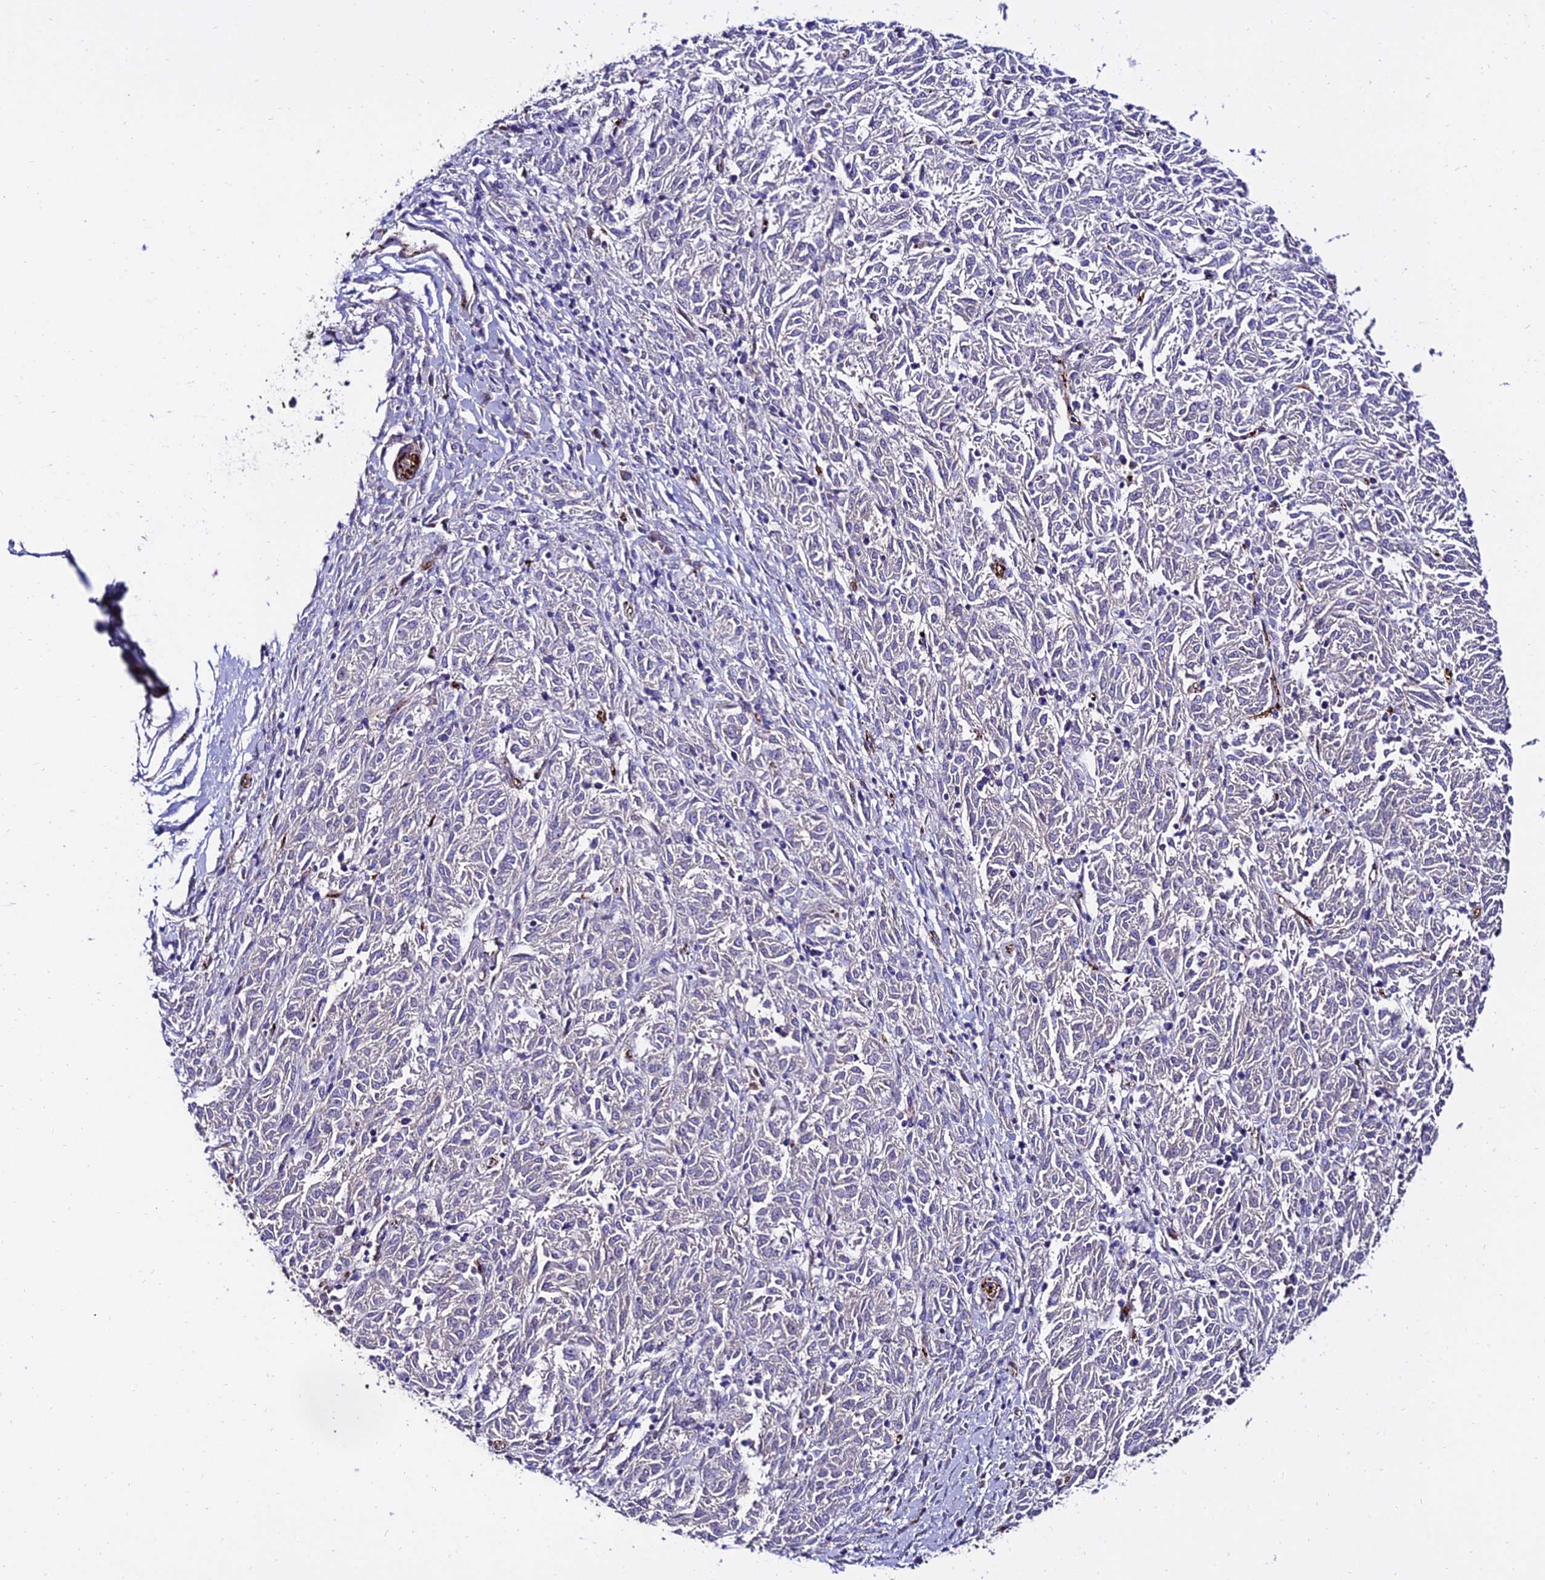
{"staining": {"intensity": "negative", "quantity": "none", "location": "none"}, "tissue": "melanoma", "cell_type": "Tumor cells", "image_type": "cancer", "snomed": [{"axis": "morphology", "description": "Malignant melanoma, NOS"}, {"axis": "topography", "description": "Skin"}], "caption": "This is a histopathology image of immunohistochemistry (IHC) staining of malignant melanoma, which shows no positivity in tumor cells. (DAB (3,3'-diaminobenzidine) immunohistochemistry with hematoxylin counter stain).", "gene": "ALDH3B2", "patient": {"sex": "female", "age": 72}}